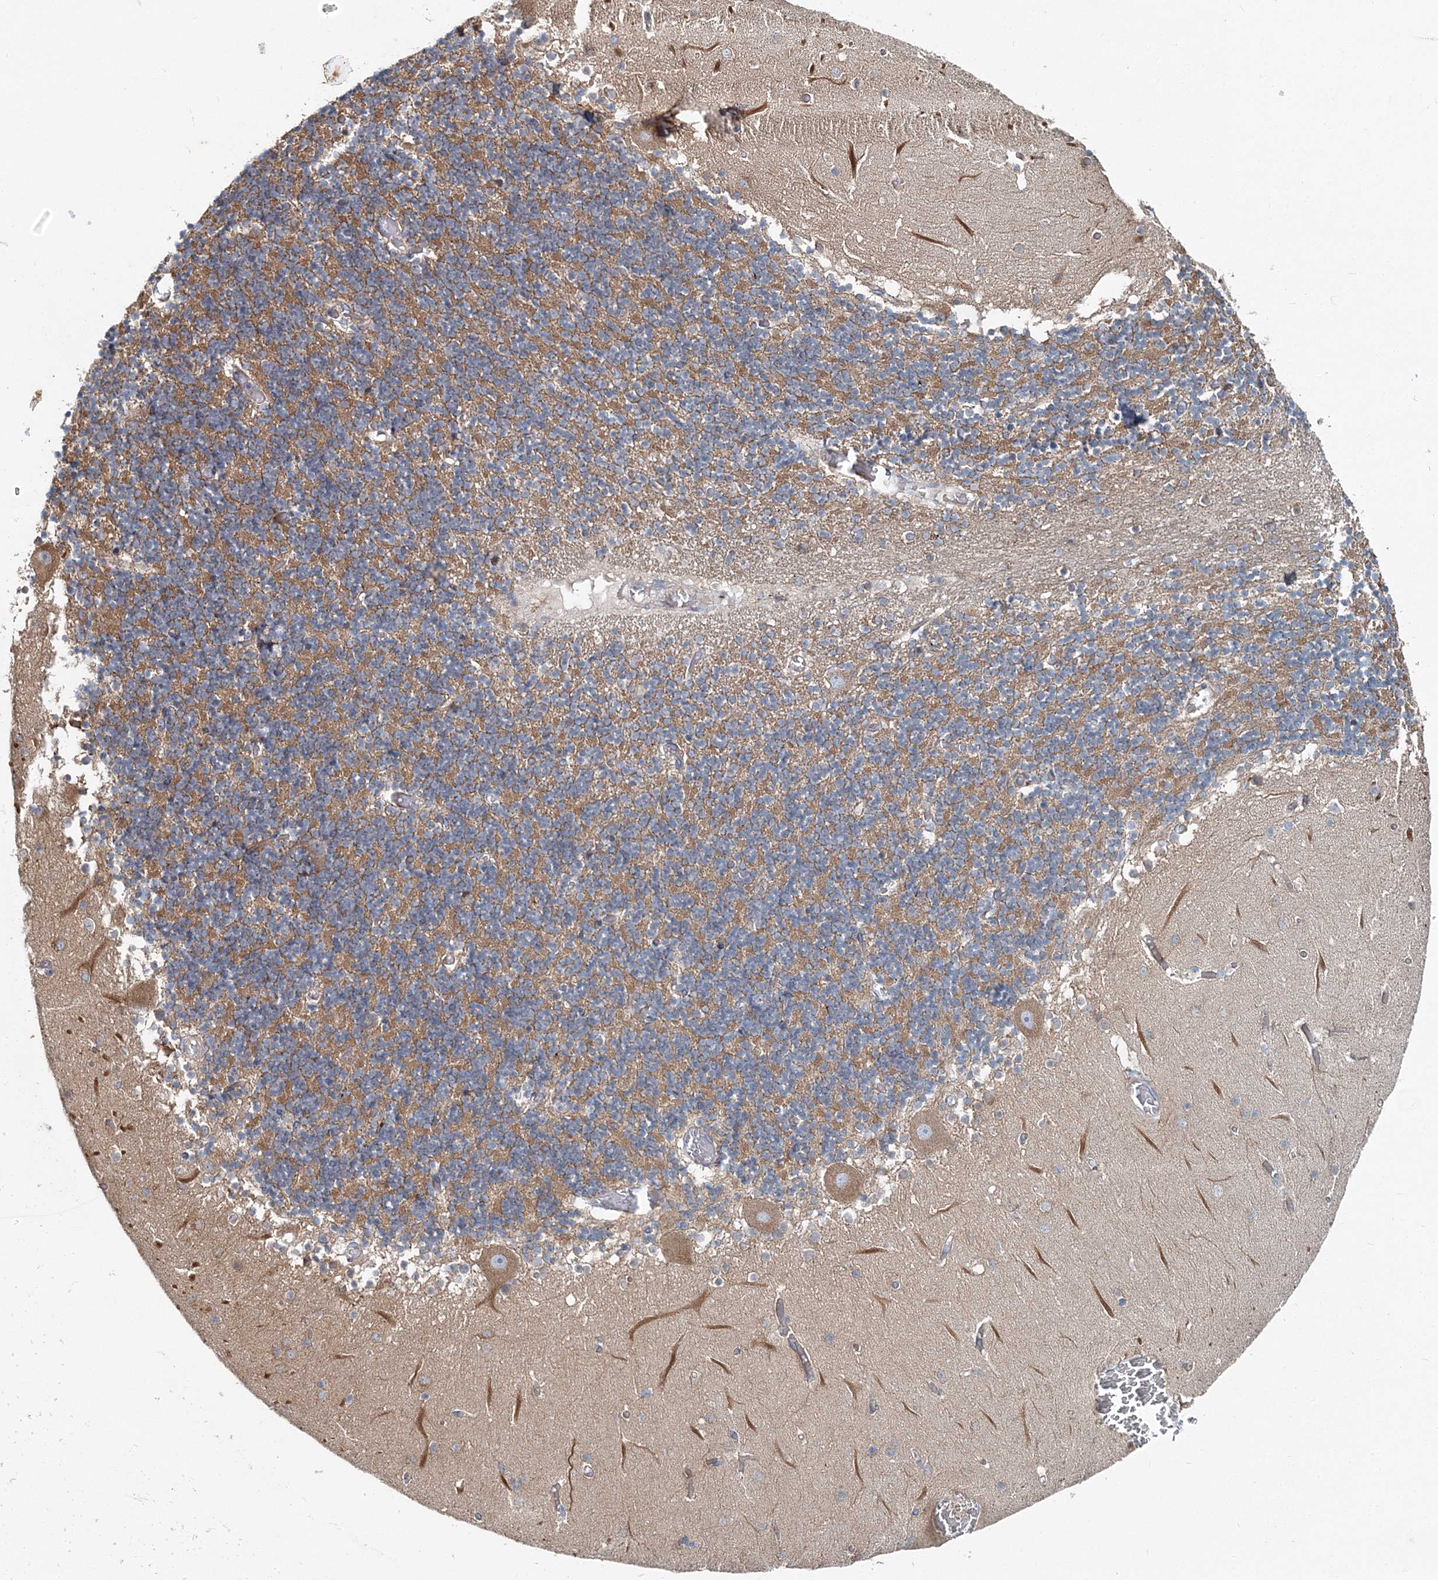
{"staining": {"intensity": "moderate", "quantity": "25%-75%", "location": "cytoplasmic/membranous"}, "tissue": "cerebellum", "cell_type": "Cells in granular layer", "image_type": "normal", "snomed": [{"axis": "morphology", "description": "Normal tissue, NOS"}, {"axis": "topography", "description": "Cerebellum"}], "caption": "Immunohistochemical staining of unremarkable cerebellum reveals 25%-75% levels of moderate cytoplasmic/membranous protein staining in about 25%-75% of cells in granular layer.", "gene": "MPHOSPH9", "patient": {"sex": "female", "age": 28}}